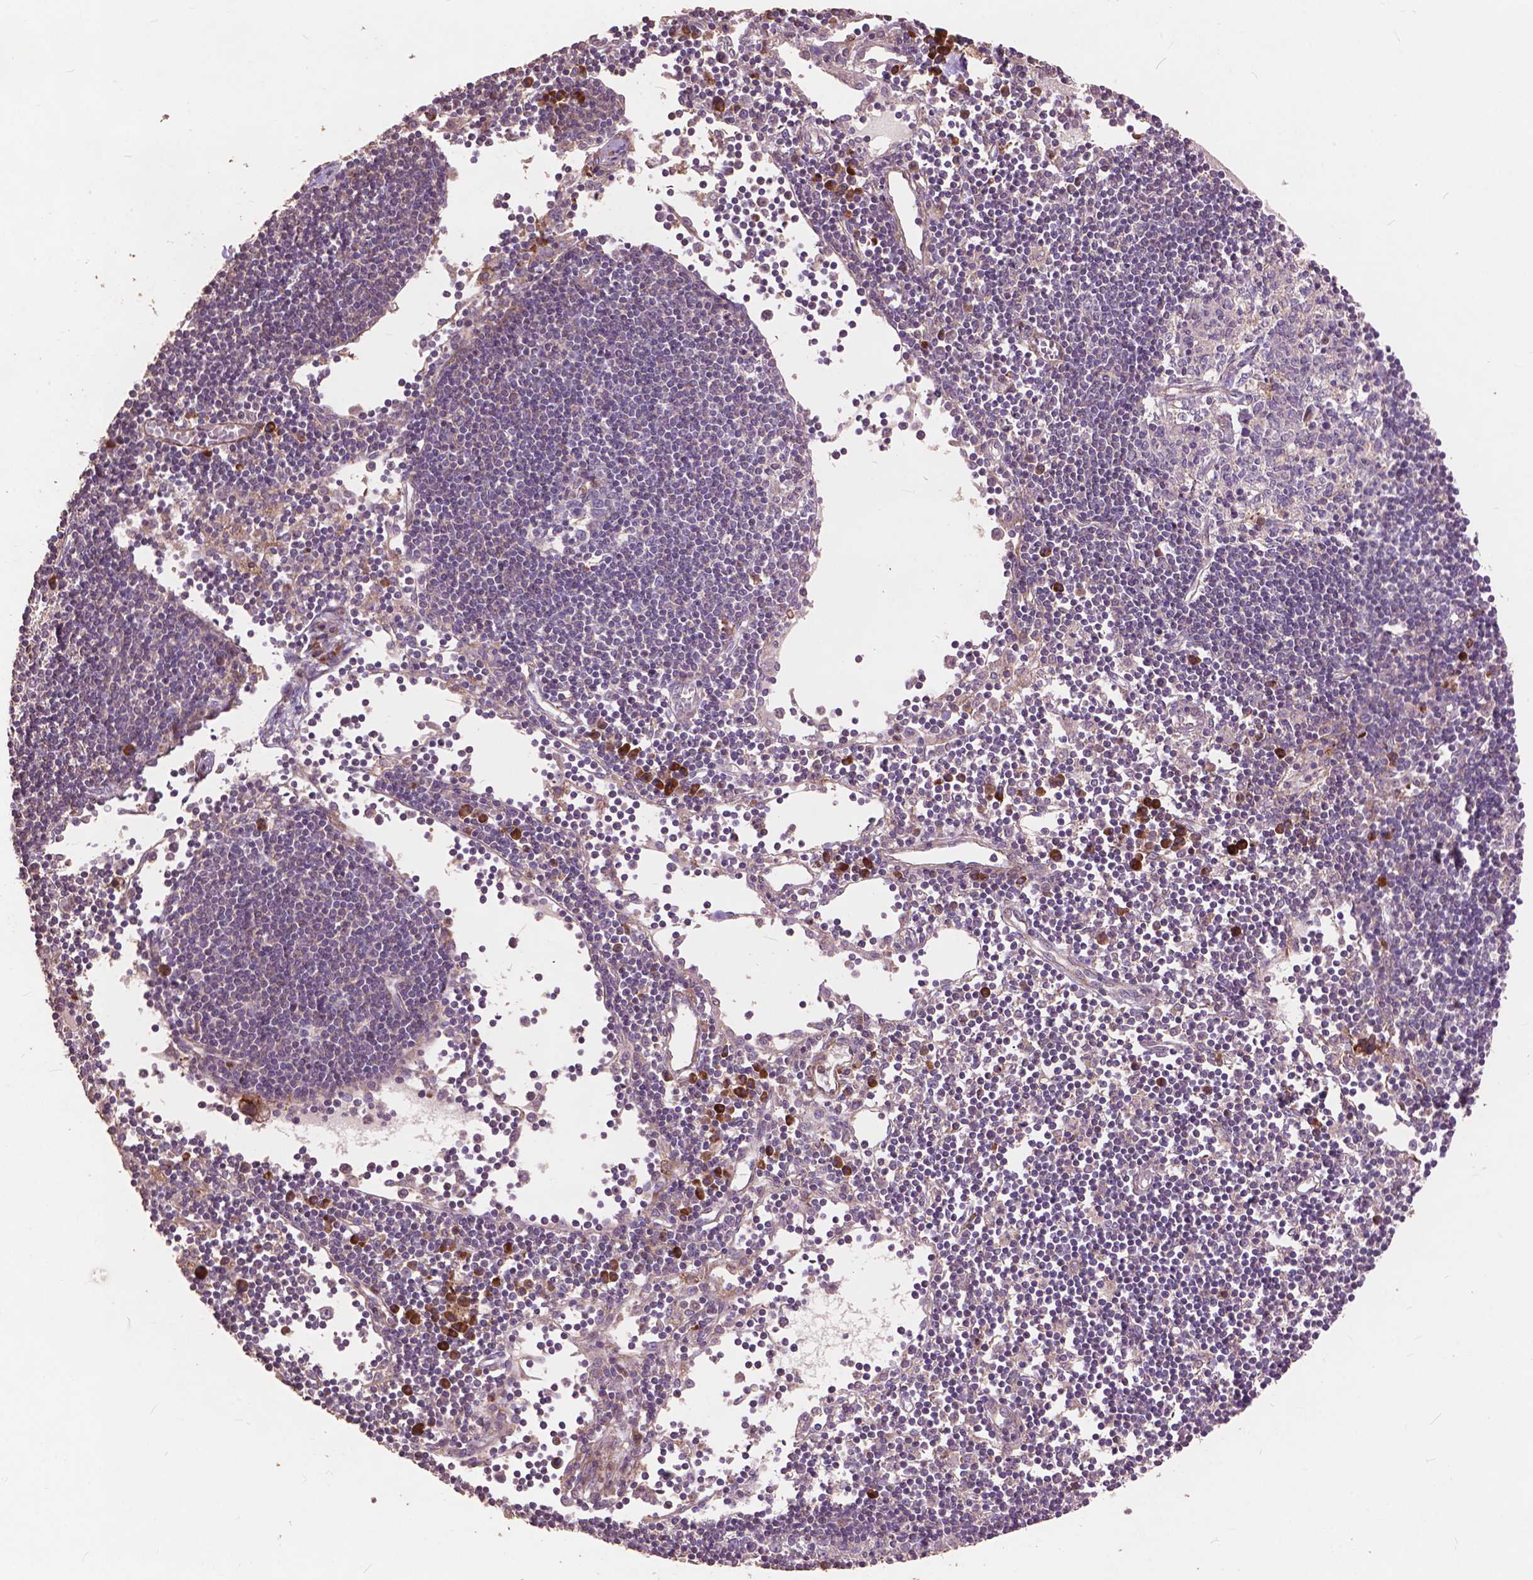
{"staining": {"intensity": "negative", "quantity": "none", "location": "none"}, "tissue": "lymph node", "cell_type": "Germinal center cells", "image_type": "normal", "snomed": [{"axis": "morphology", "description": "Normal tissue, NOS"}, {"axis": "topography", "description": "Lymph node"}], "caption": "Immunohistochemistry (IHC) image of normal lymph node: lymph node stained with DAB (3,3'-diaminobenzidine) exhibits no significant protein staining in germinal center cells. (DAB (3,3'-diaminobenzidine) immunohistochemistry with hematoxylin counter stain).", "gene": "FNIP1", "patient": {"sex": "female", "age": 65}}